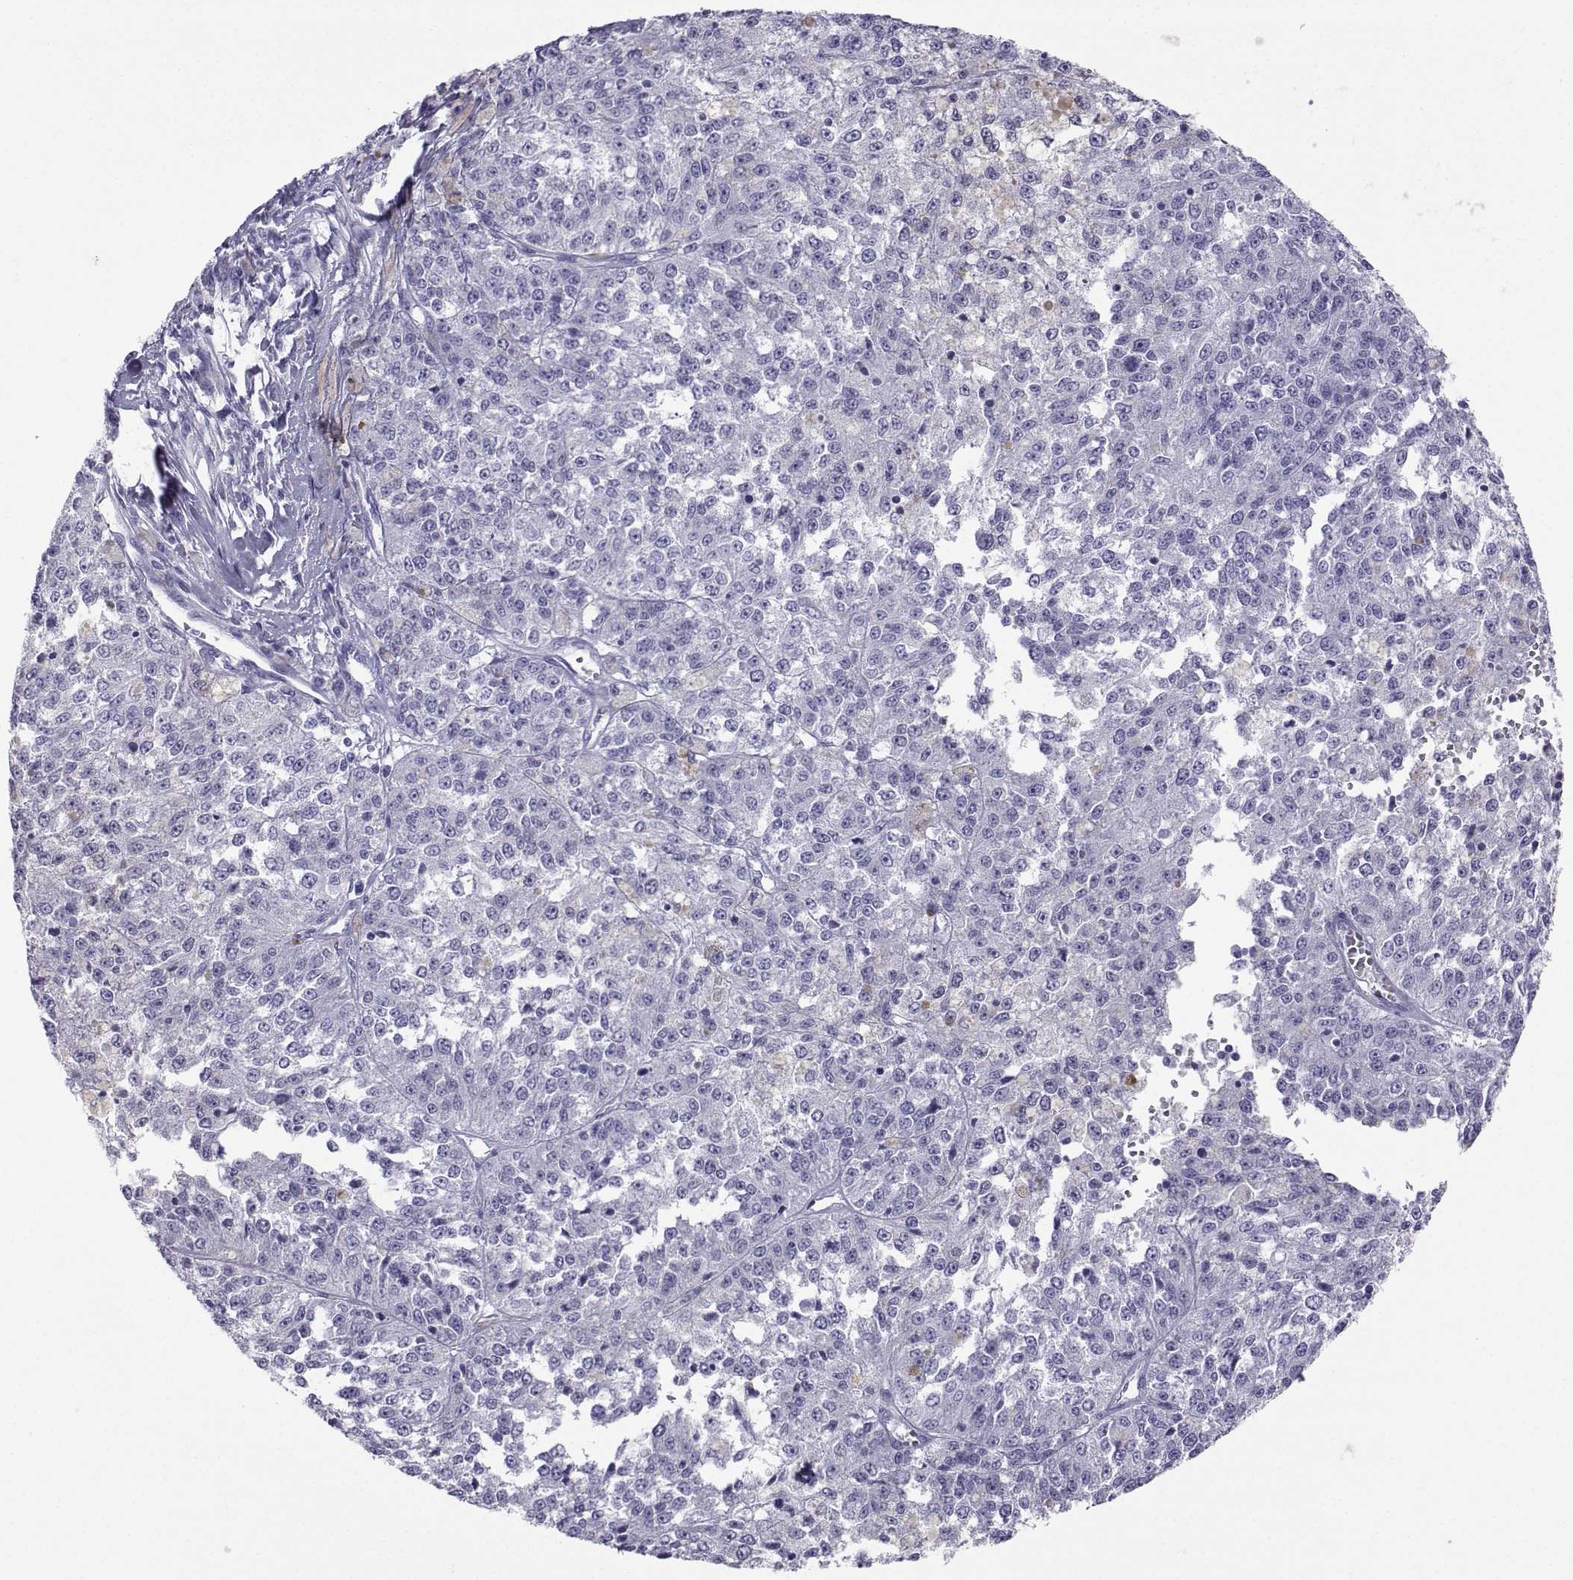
{"staining": {"intensity": "negative", "quantity": "none", "location": "none"}, "tissue": "melanoma", "cell_type": "Tumor cells", "image_type": "cancer", "snomed": [{"axis": "morphology", "description": "Malignant melanoma, Metastatic site"}, {"axis": "topography", "description": "Lymph node"}], "caption": "Protein analysis of malignant melanoma (metastatic site) demonstrates no significant expression in tumor cells.", "gene": "LORICRIN", "patient": {"sex": "female", "age": 64}}